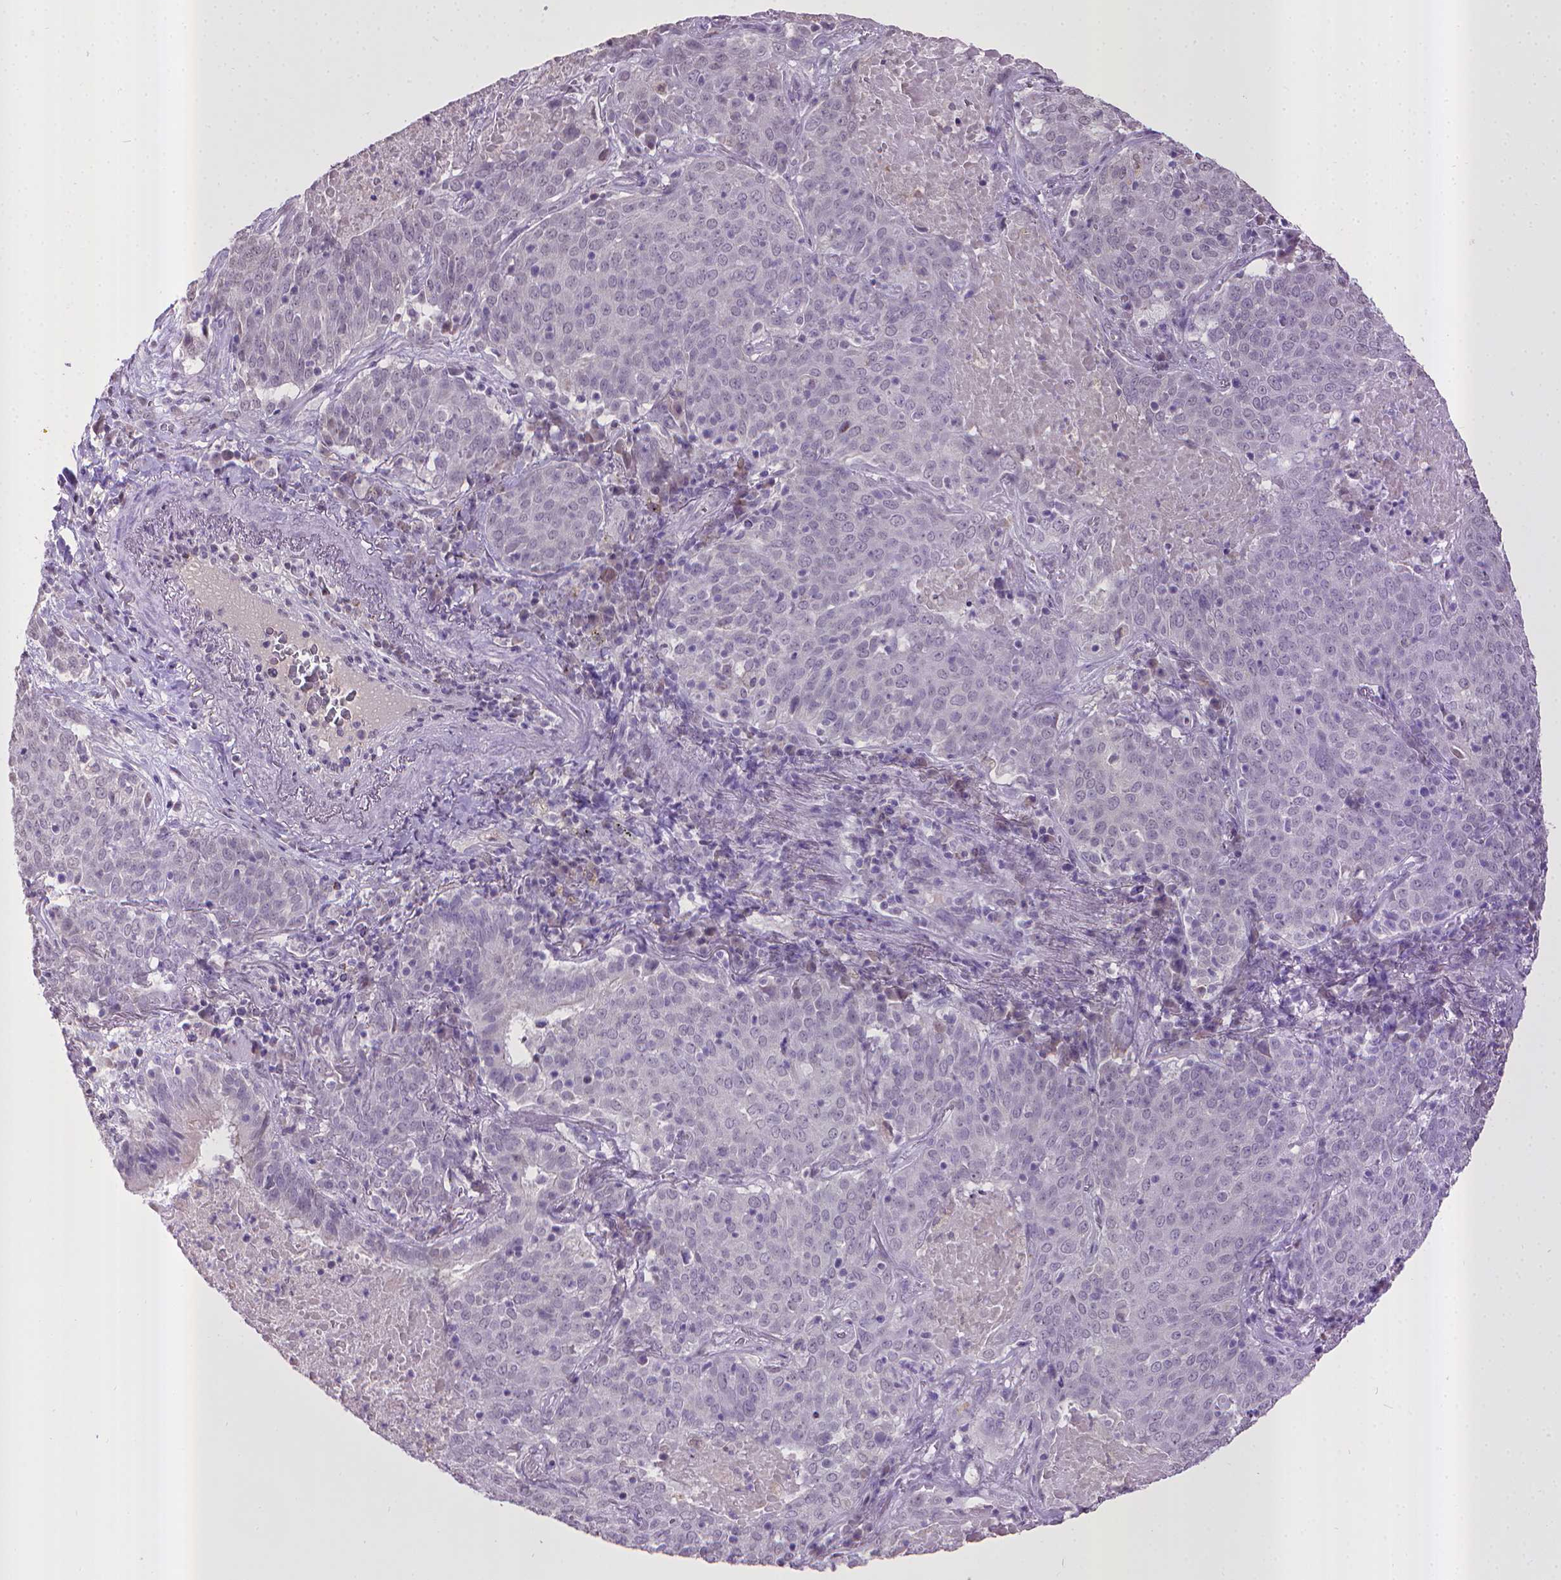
{"staining": {"intensity": "negative", "quantity": "none", "location": "none"}, "tissue": "lung cancer", "cell_type": "Tumor cells", "image_type": "cancer", "snomed": [{"axis": "morphology", "description": "Squamous cell carcinoma, NOS"}, {"axis": "topography", "description": "Lung"}], "caption": "High power microscopy histopathology image of an immunohistochemistry (IHC) histopathology image of lung cancer (squamous cell carcinoma), revealing no significant staining in tumor cells.", "gene": "KMO", "patient": {"sex": "male", "age": 82}}